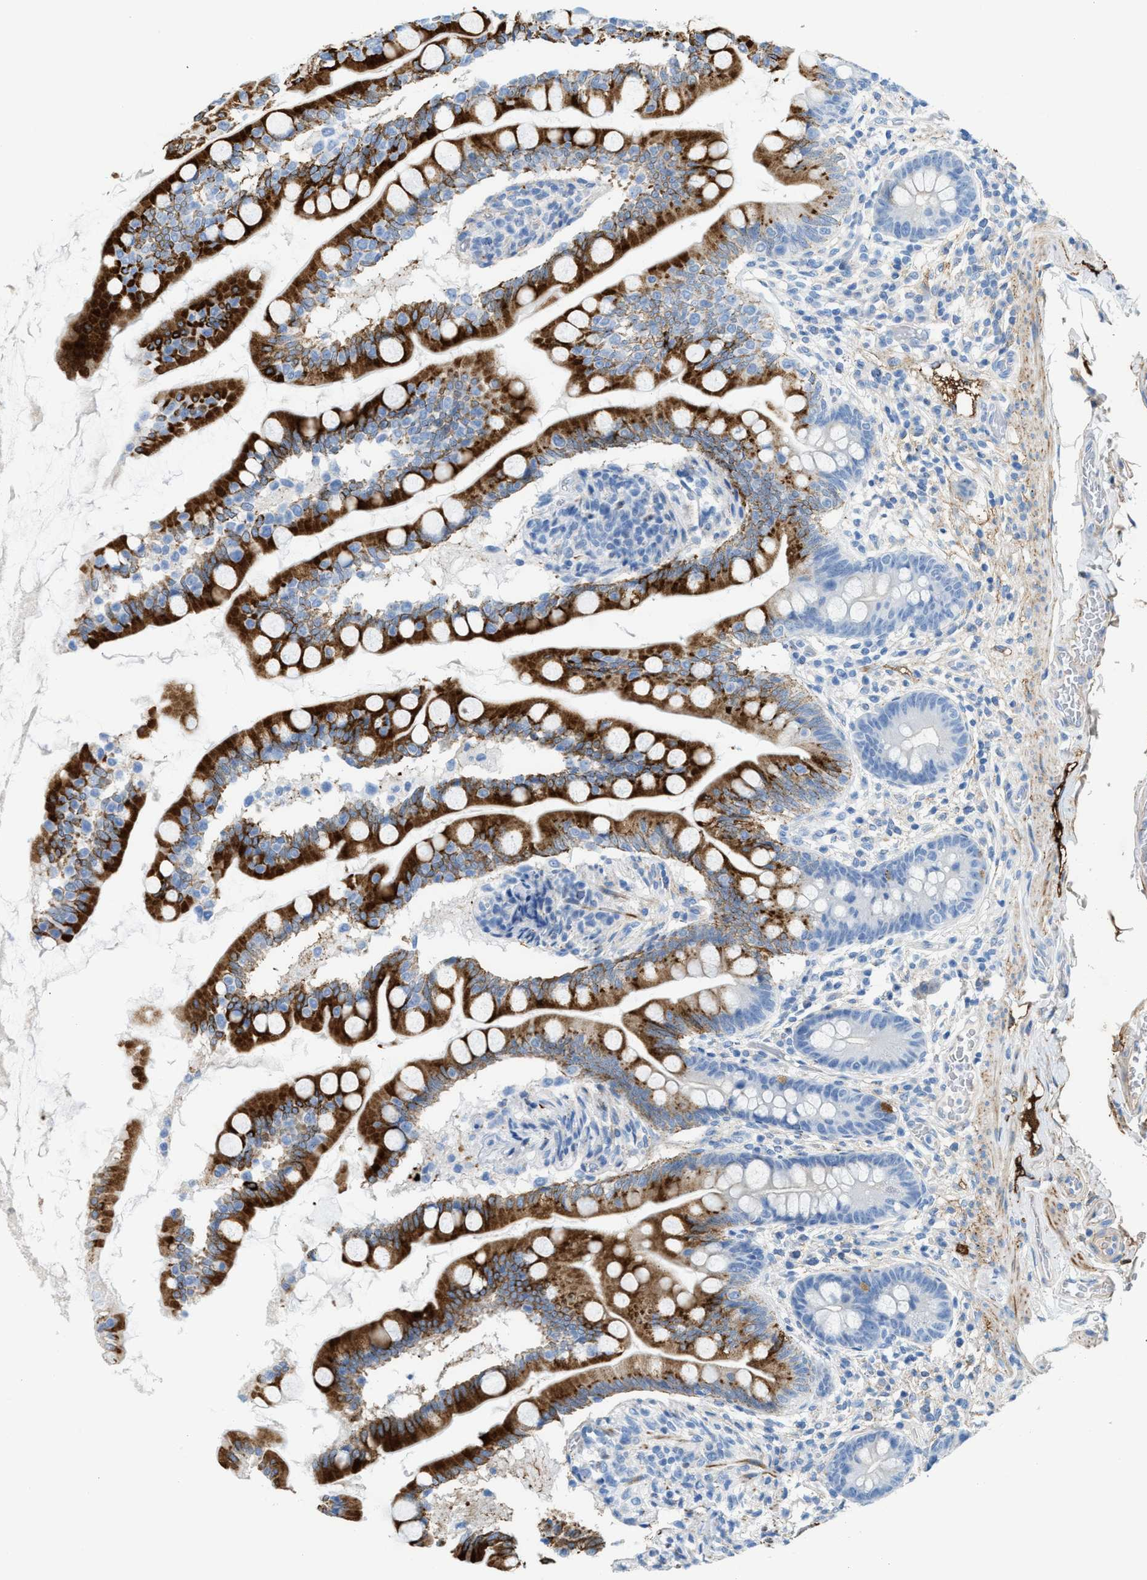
{"staining": {"intensity": "strong", "quantity": "25%-75%", "location": "cytoplasmic/membranous"}, "tissue": "small intestine", "cell_type": "Glandular cells", "image_type": "normal", "snomed": [{"axis": "morphology", "description": "Normal tissue, NOS"}, {"axis": "topography", "description": "Small intestine"}], "caption": "This image exhibits immunohistochemistry (IHC) staining of unremarkable small intestine, with high strong cytoplasmic/membranous positivity in about 25%-75% of glandular cells.", "gene": "MPP3", "patient": {"sex": "female", "age": 56}}